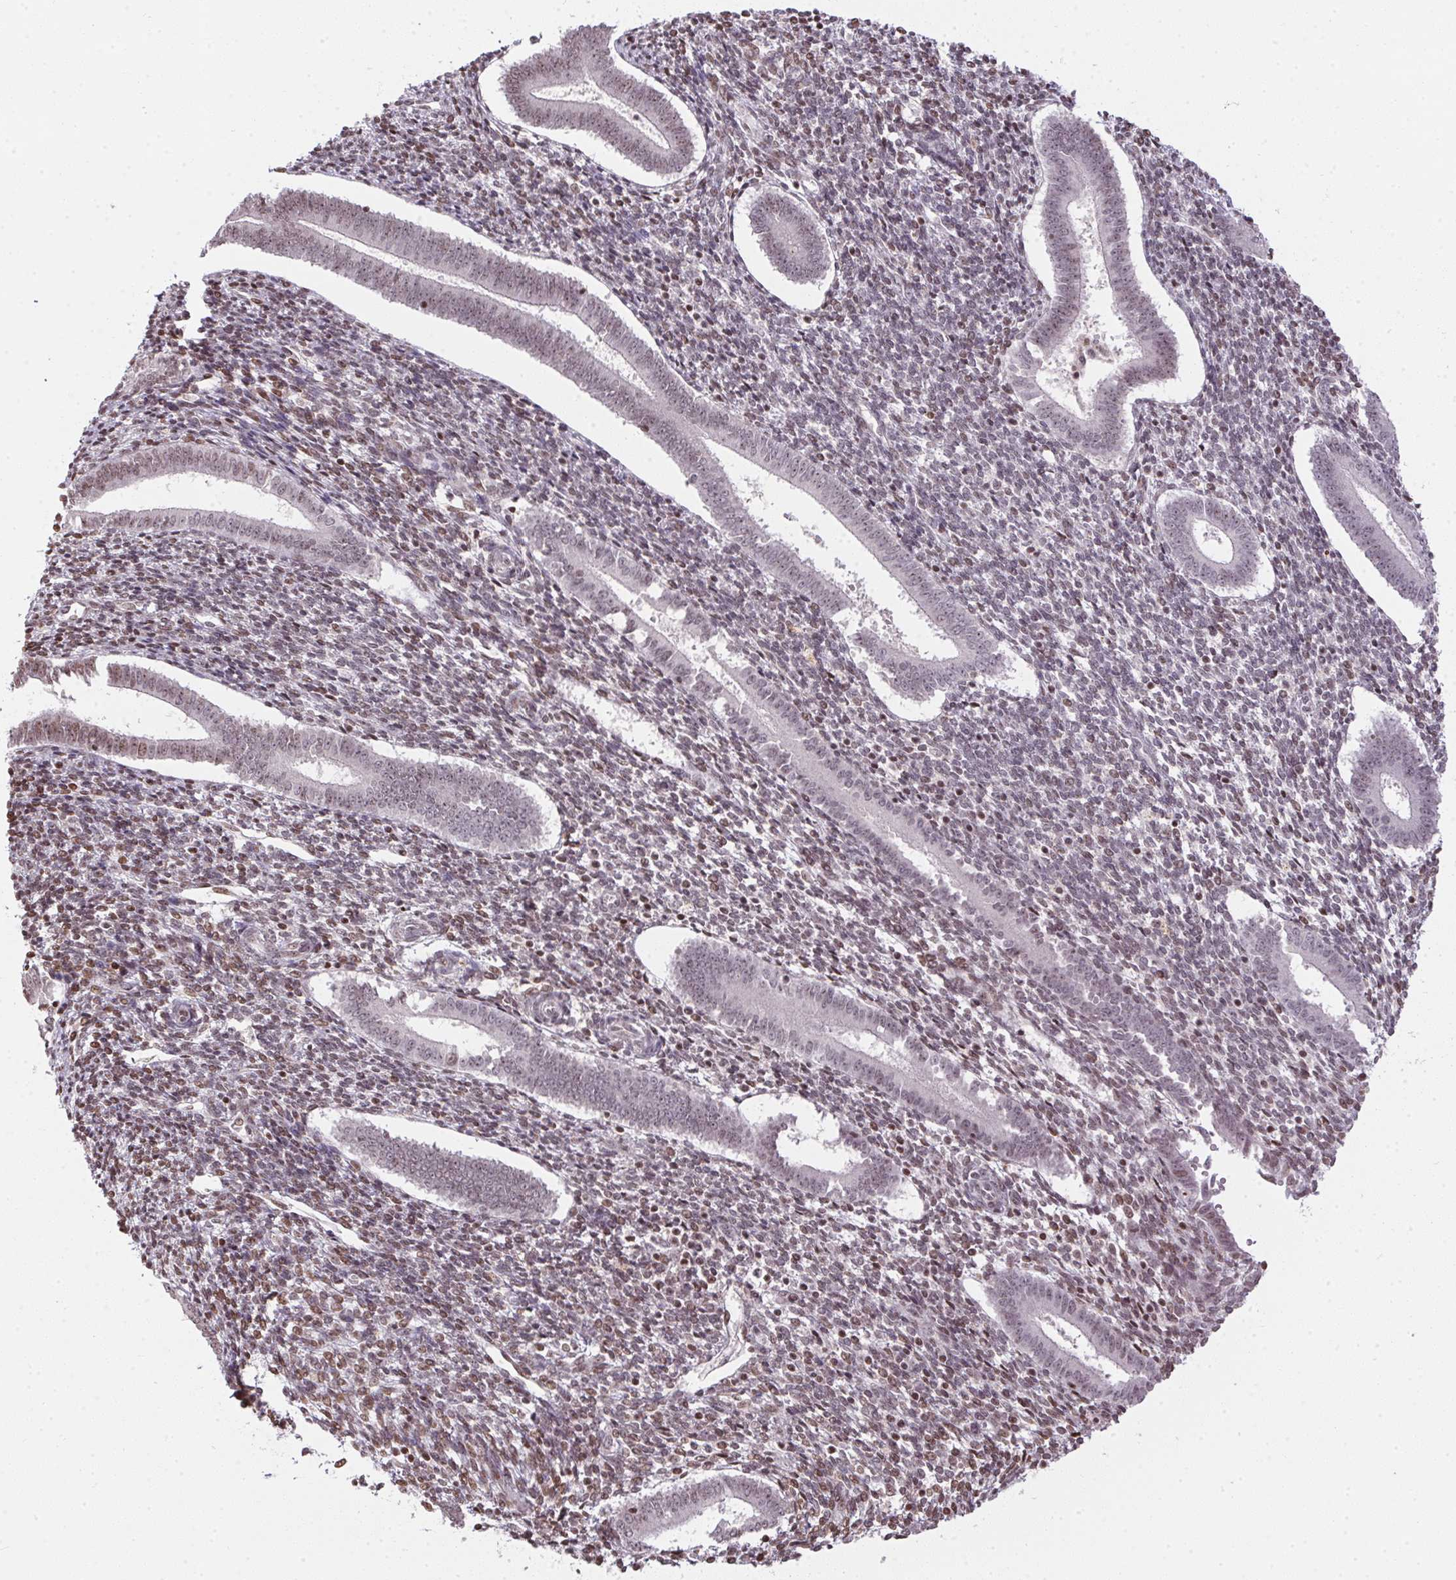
{"staining": {"intensity": "moderate", "quantity": "25%-75%", "location": "nuclear"}, "tissue": "endometrium", "cell_type": "Cells in endometrial stroma", "image_type": "normal", "snomed": [{"axis": "morphology", "description": "Normal tissue, NOS"}, {"axis": "topography", "description": "Endometrium"}], "caption": "Moderate nuclear staining for a protein is seen in approximately 25%-75% of cells in endometrial stroma of normal endometrium using IHC.", "gene": "RNF181", "patient": {"sex": "female", "age": 25}}